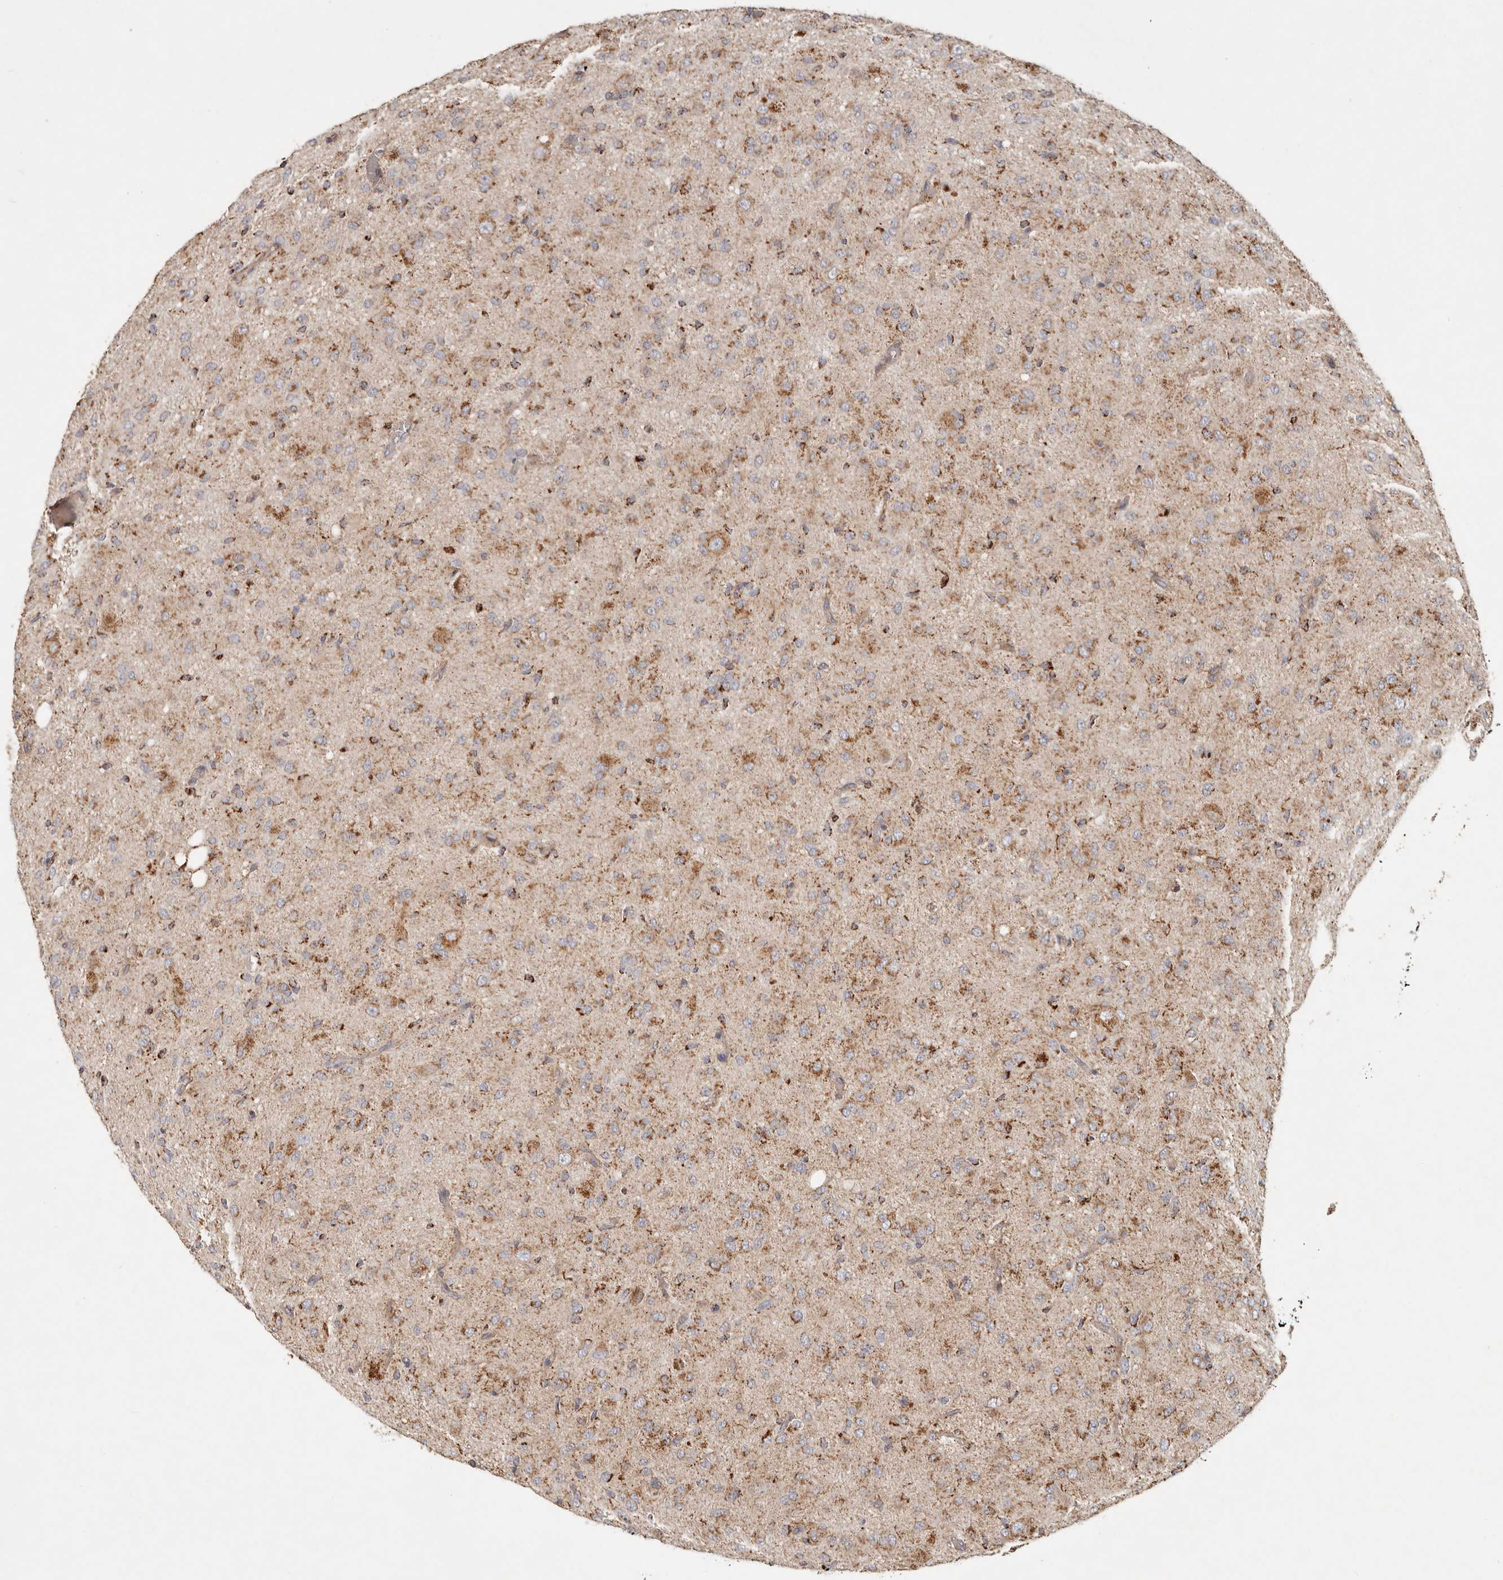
{"staining": {"intensity": "strong", "quantity": ">75%", "location": "cytoplasmic/membranous"}, "tissue": "glioma", "cell_type": "Tumor cells", "image_type": "cancer", "snomed": [{"axis": "morphology", "description": "Glioma, malignant, High grade"}, {"axis": "topography", "description": "Brain"}], "caption": "IHC of malignant glioma (high-grade) reveals high levels of strong cytoplasmic/membranous expression in approximately >75% of tumor cells. The staining was performed using DAB (3,3'-diaminobenzidine) to visualize the protein expression in brown, while the nuclei were stained in blue with hematoxylin (Magnification: 20x).", "gene": "ARHGEF10L", "patient": {"sex": "female", "age": 59}}